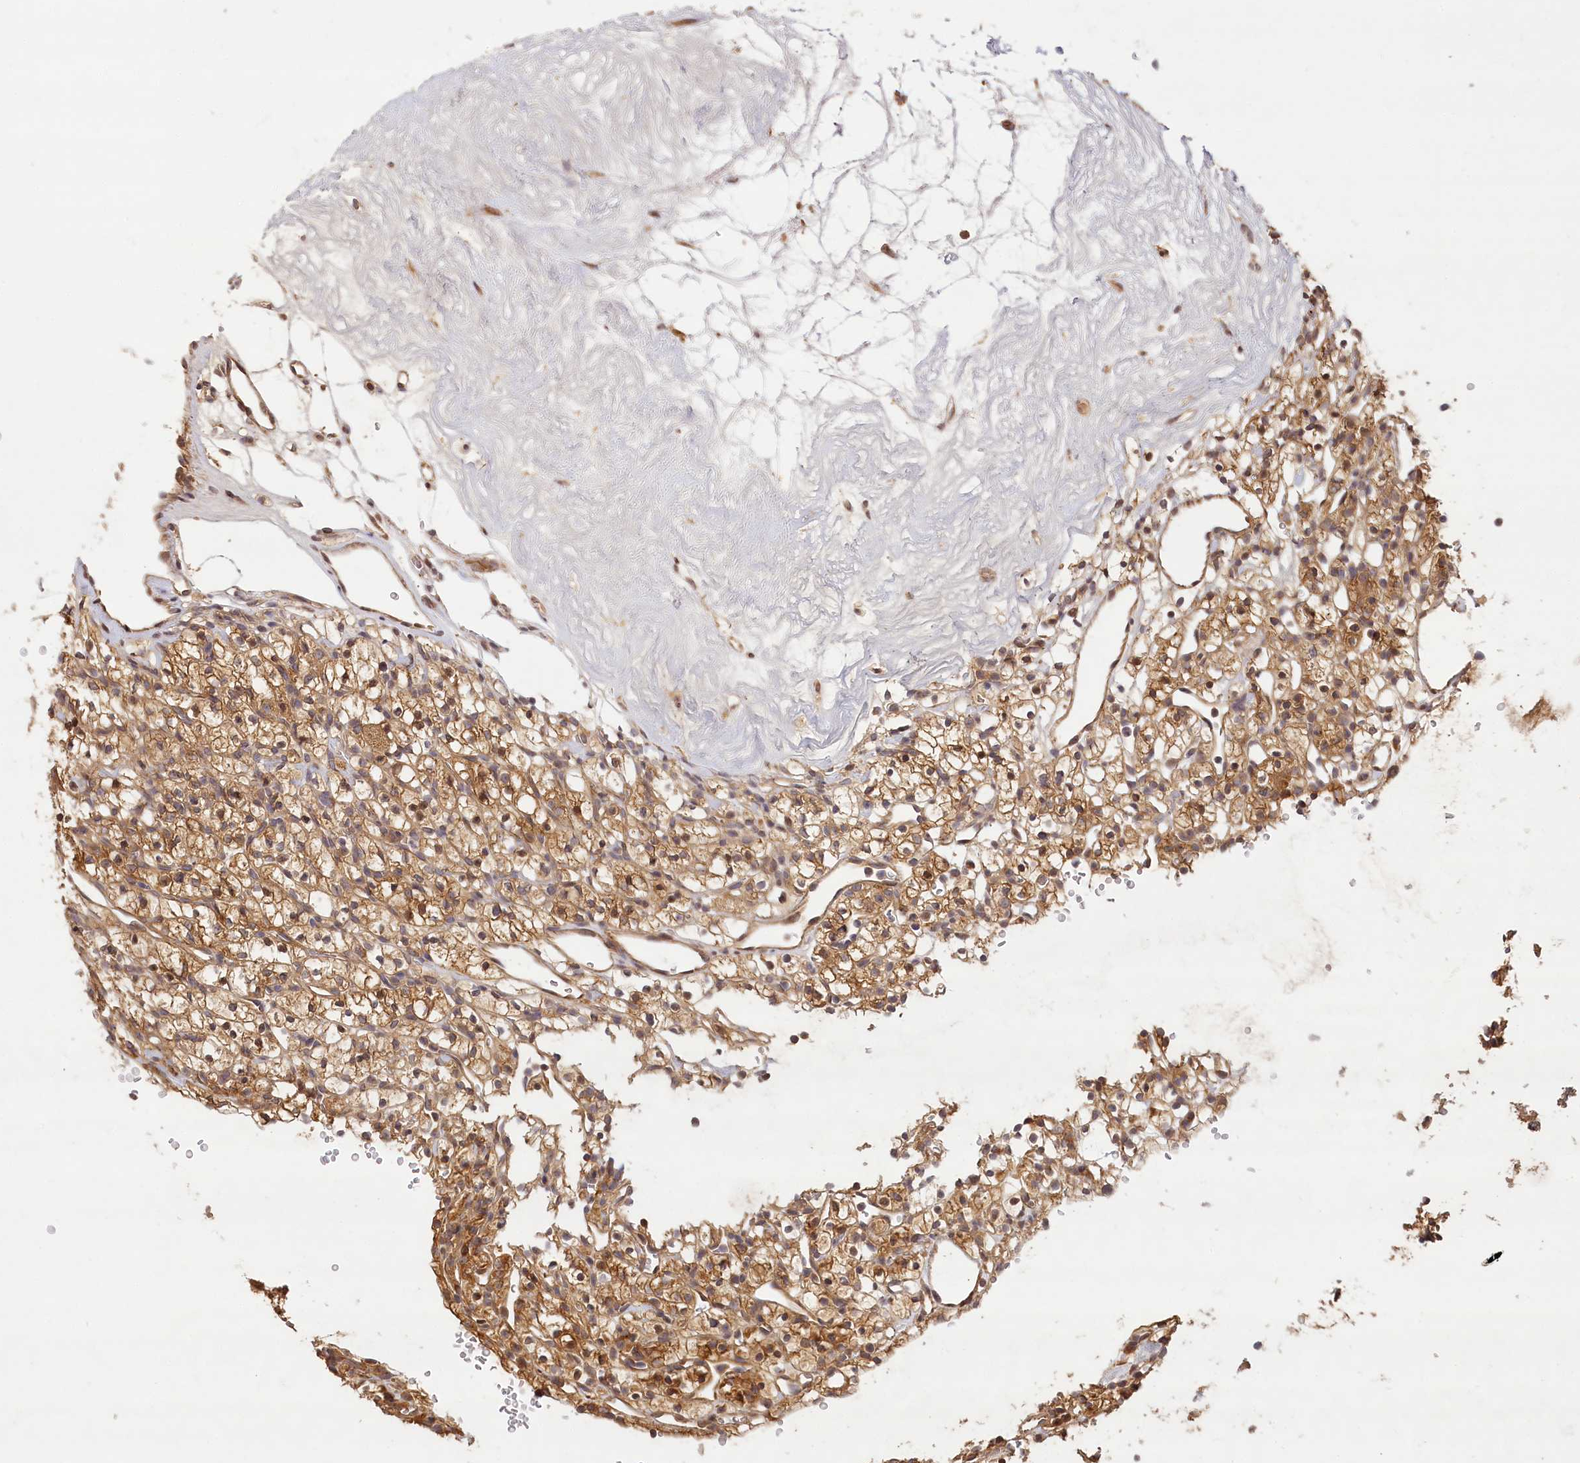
{"staining": {"intensity": "moderate", "quantity": ">75%", "location": "cytoplasmic/membranous"}, "tissue": "renal cancer", "cell_type": "Tumor cells", "image_type": "cancer", "snomed": [{"axis": "morphology", "description": "Adenocarcinoma, NOS"}, {"axis": "topography", "description": "Kidney"}], "caption": "This histopathology image demonstrates renal adenocarcinoma stained with IHC to label a protein in brown. The cytoplasmic/membranous of tumor cells show moderate positivity for the protein. Nuclei are counter-stained blue.", "gene": "LSS", "patient": {"sex": "female", "age": 57}}